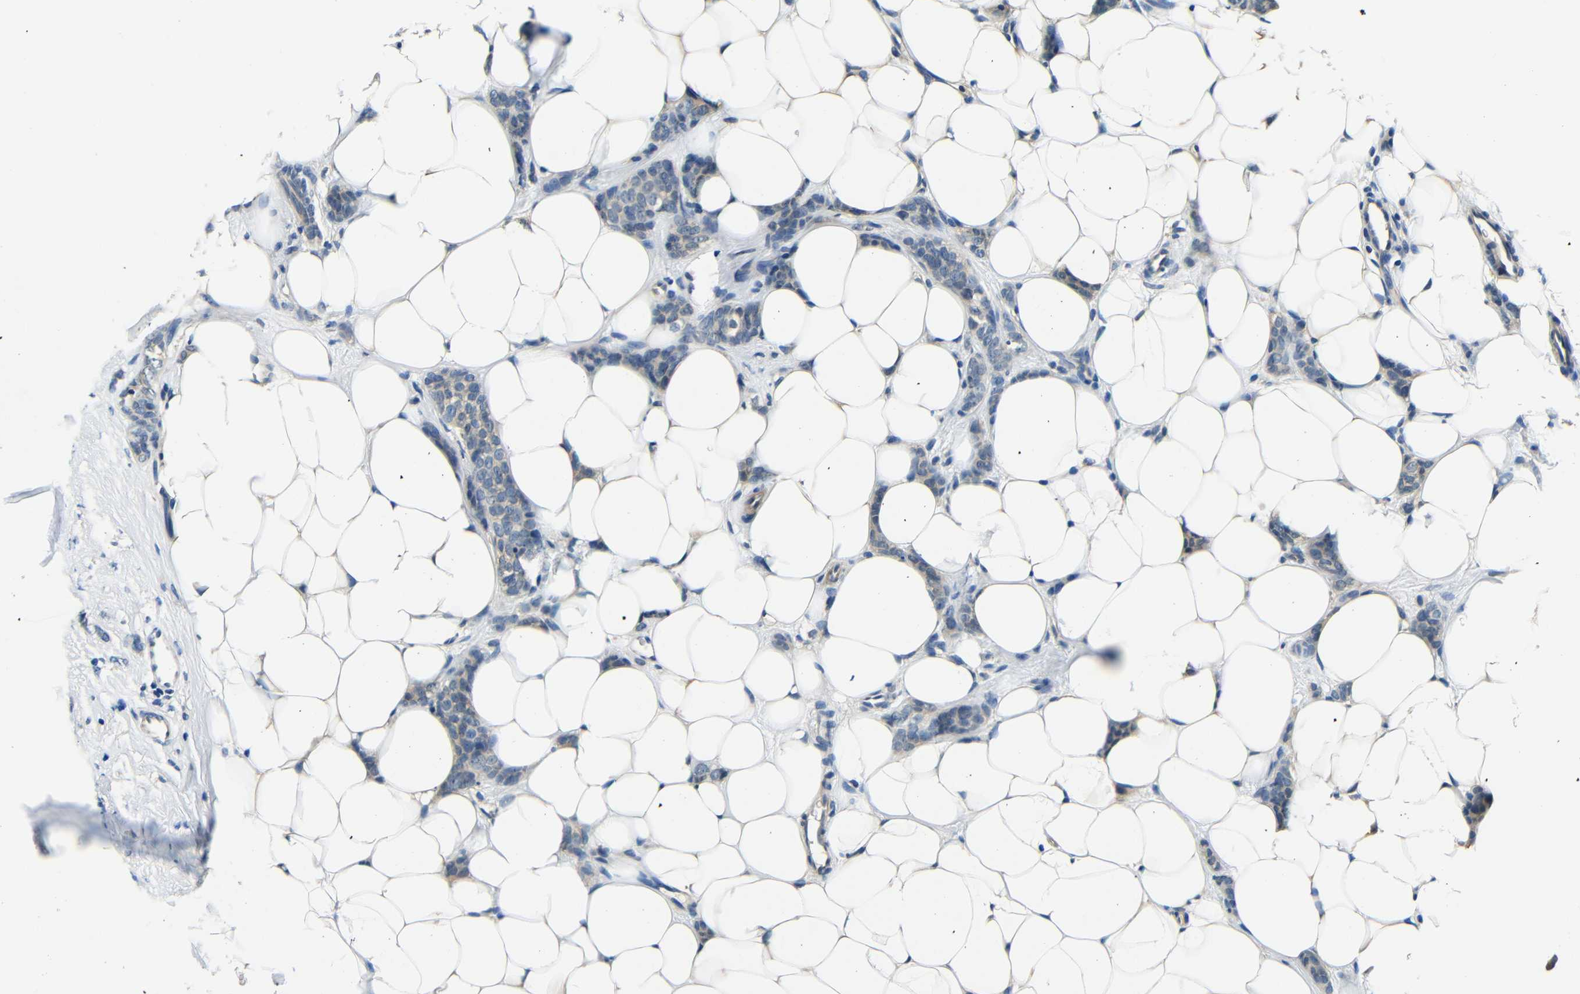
{"staining": {"intensity": "weak", "quantity": "<25%", "location": "cytoplasmic/membranous"}, "tissue": "breast cancer", "cell_type": "Tumor cells", "image_type": "cancer", "snomed": [{"axis": "morphology", "description": "Lobular carcinoma"}, {"axis": "topography", "description": "Skin"}, {"axis": "topography", "description": "Breast"}], "caption": "DAB (3,3'-diaminobenzidine) immunohistochemical staining of human breast cancer shows no significant staining in tumor cells.", "gene": "ADAP1", "patient": {"sex": "female", "age": 46}}